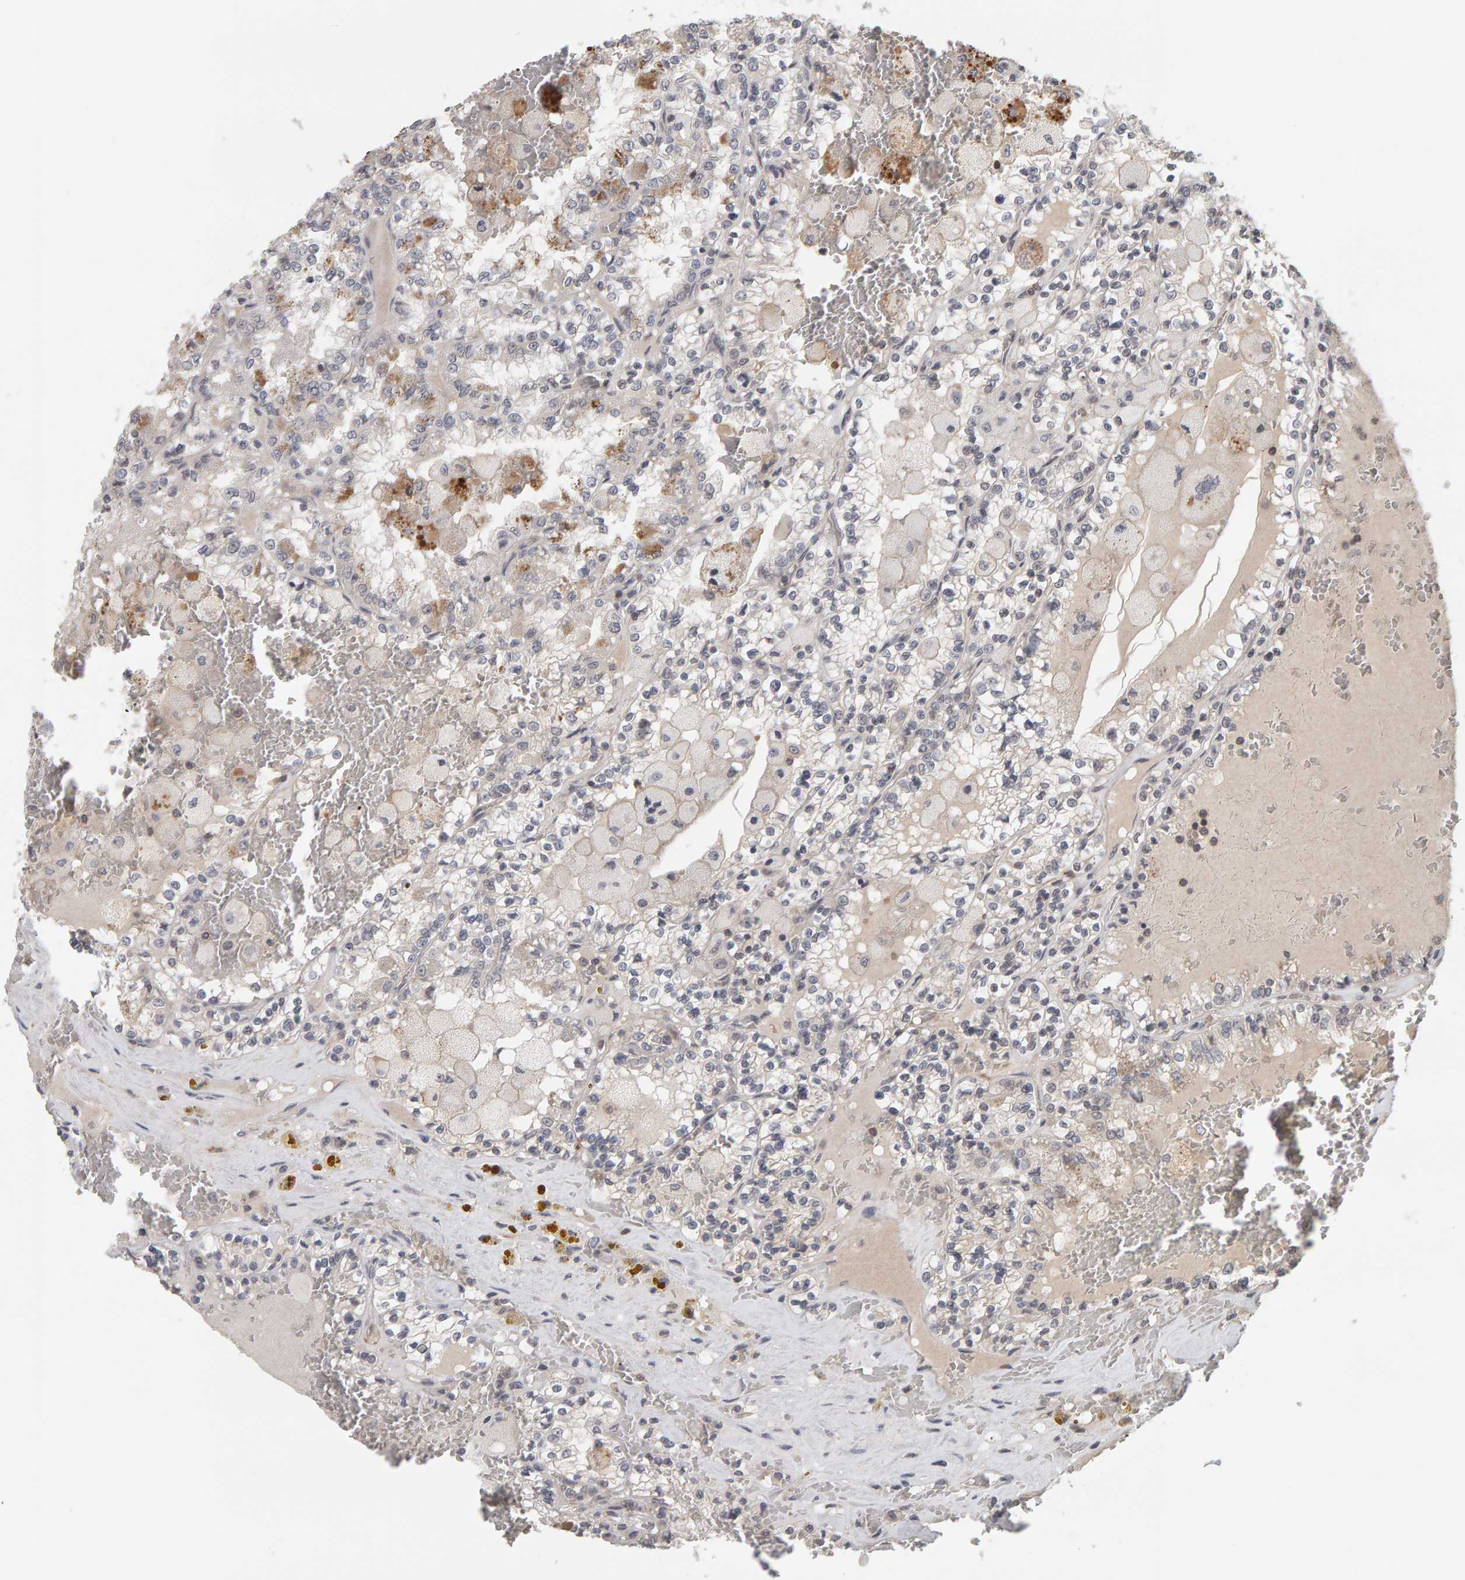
{"staining": {"intensity": "negative", "quantity": "none", "location": "none"}, "tissue": "renal cancer", "cell_type": "Tumor cells", "image_type": "cancer", "snomed": [{"axis": "morphology", "description": "Adenocarcinoma, NOS"}, {"axis": "topography", "description": "Kidney"}], "caption": "IHC photomicrograph of neoplastic tissue: renal adenocarcinoma stained with DAB shows no significant protein positivity in tumor cells.", "gene": "TEFM", "patient": {"sex": "female", "age": 56}}